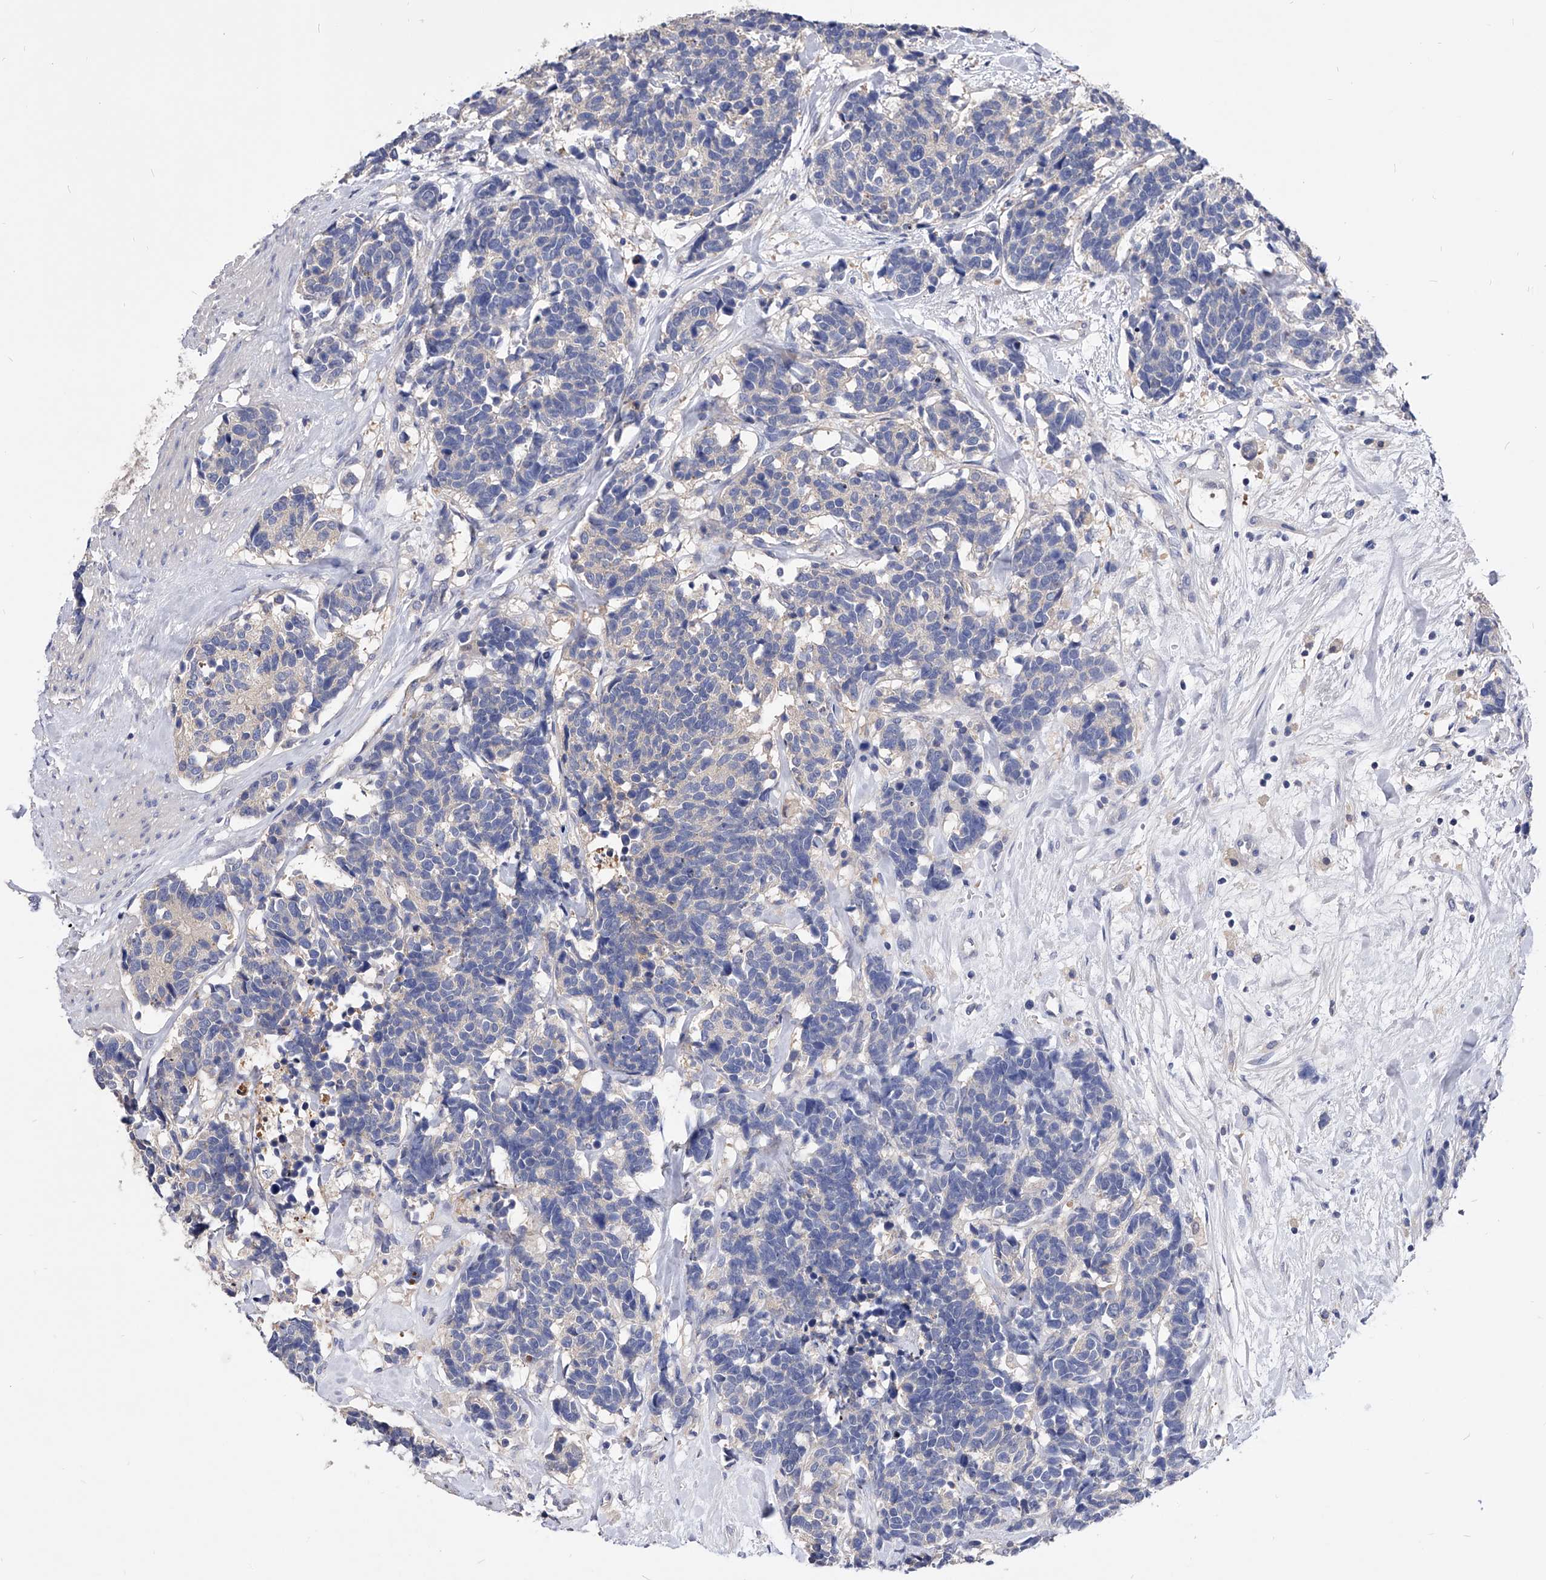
{"staining": {"intensity": "negative", "quantity": "none", "location": "none"}, "tissue": "carcinoid", "cell_type": "Tumor cells", "image_type": "cancer", "snomed": [{"axis": "morphology", "description": "Carcinoma, NOS"}, {"axis": "morphology", "description": "Carcinoid, malignant, NOS"}, {"axis": "topography", "description": "Urinary bladder"}], "caption": "This is an immunohistochemistry micrograph of human carcinoid (malignant). There is no staining in tumor cells.", "gene": "APEH", "patient": {"sex": "male", "age": 57}}